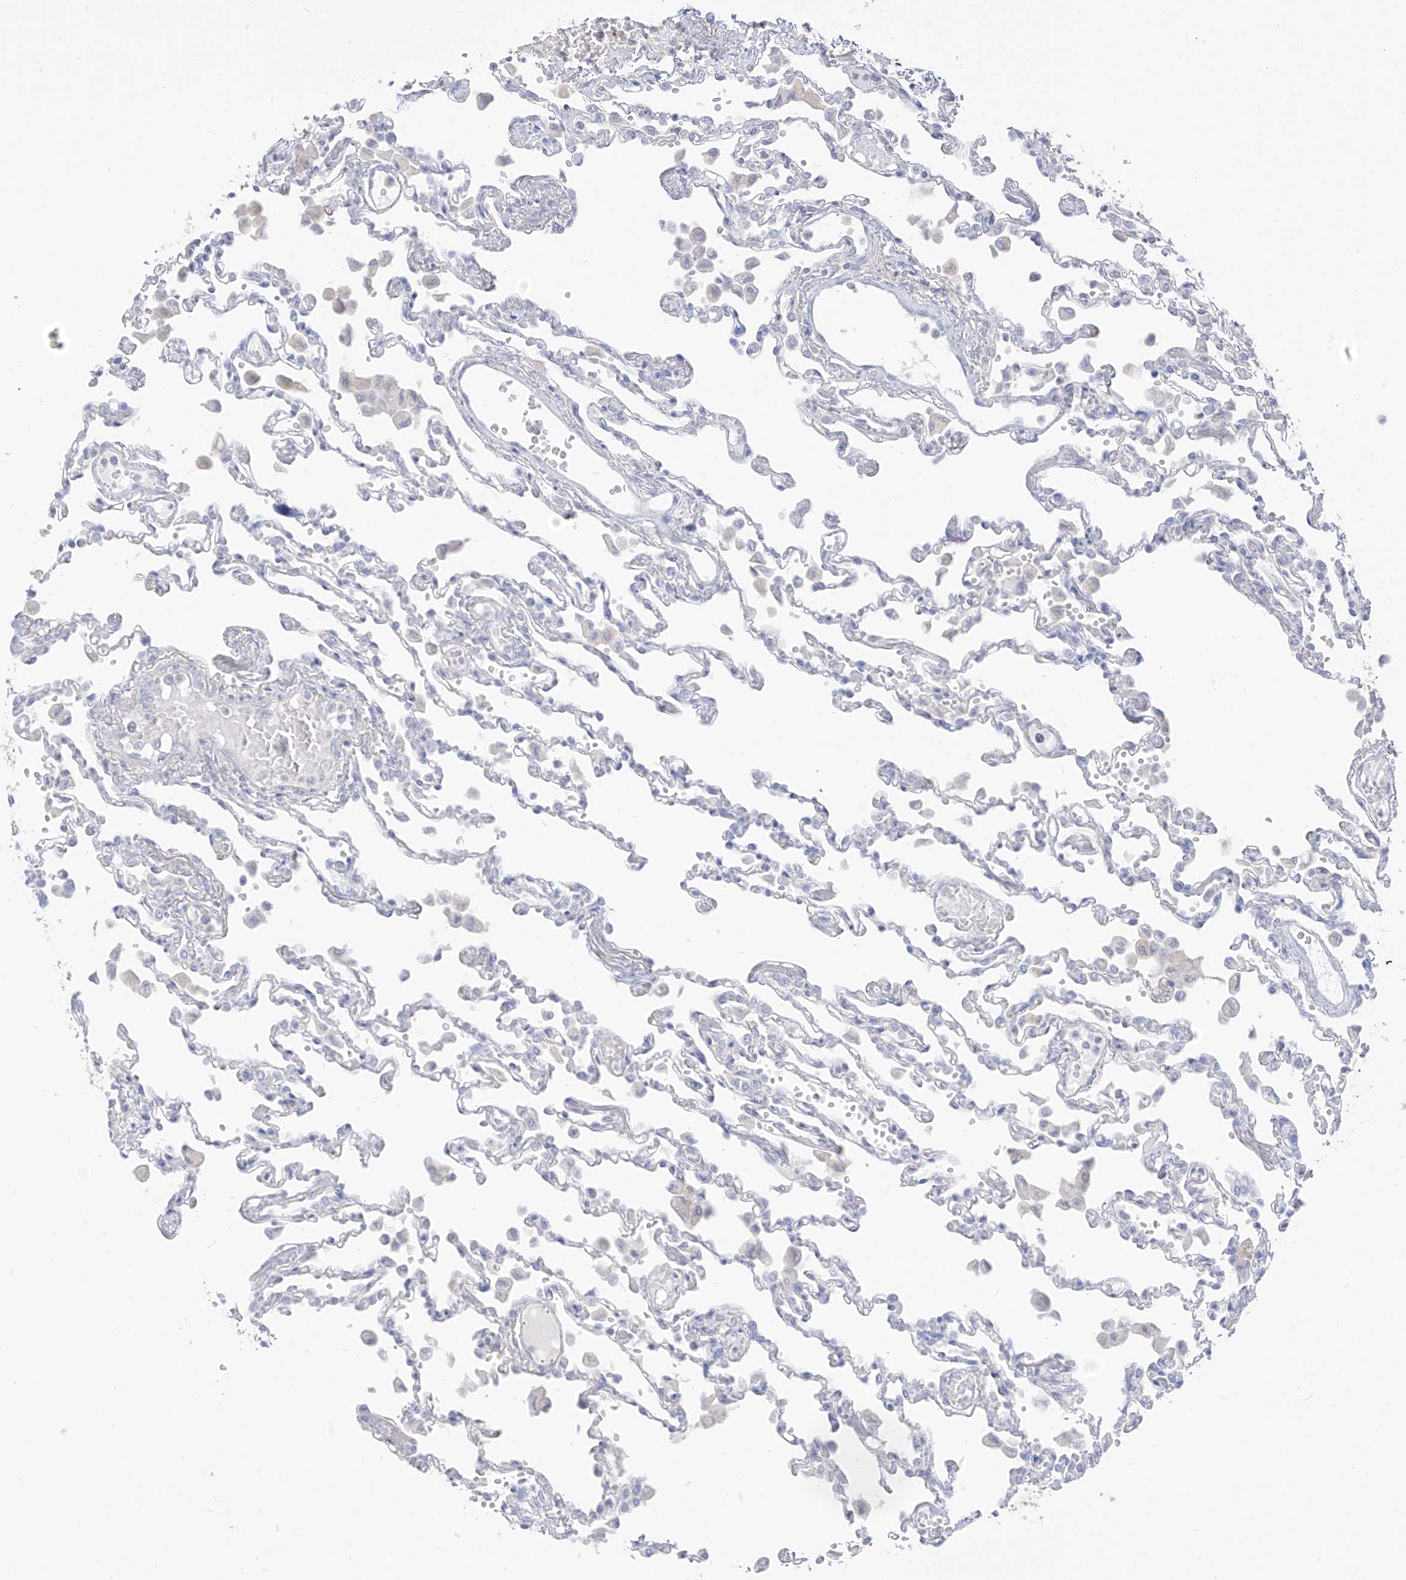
{"staining": {"intensity": "negative", "quantity": "none", "location": "none"}, "tissue": "lung", "cell_type": "Alveolar cells", "image_type": "normal", "snomed": [{"axis": "morphology", "description": "Normal tissue, NOS"}, {"axis": "topography", "description": "Bronchus"}, {"axis": "topography", "description": "Lung"}], "caption": "Immunohistochemical staining of unremarkable human lung shows no significant expression in alveolar cells. Nuclei are stained in blue.", "gene": "ARHGEF40", "patient": {"sex": "female", "age": 49}}